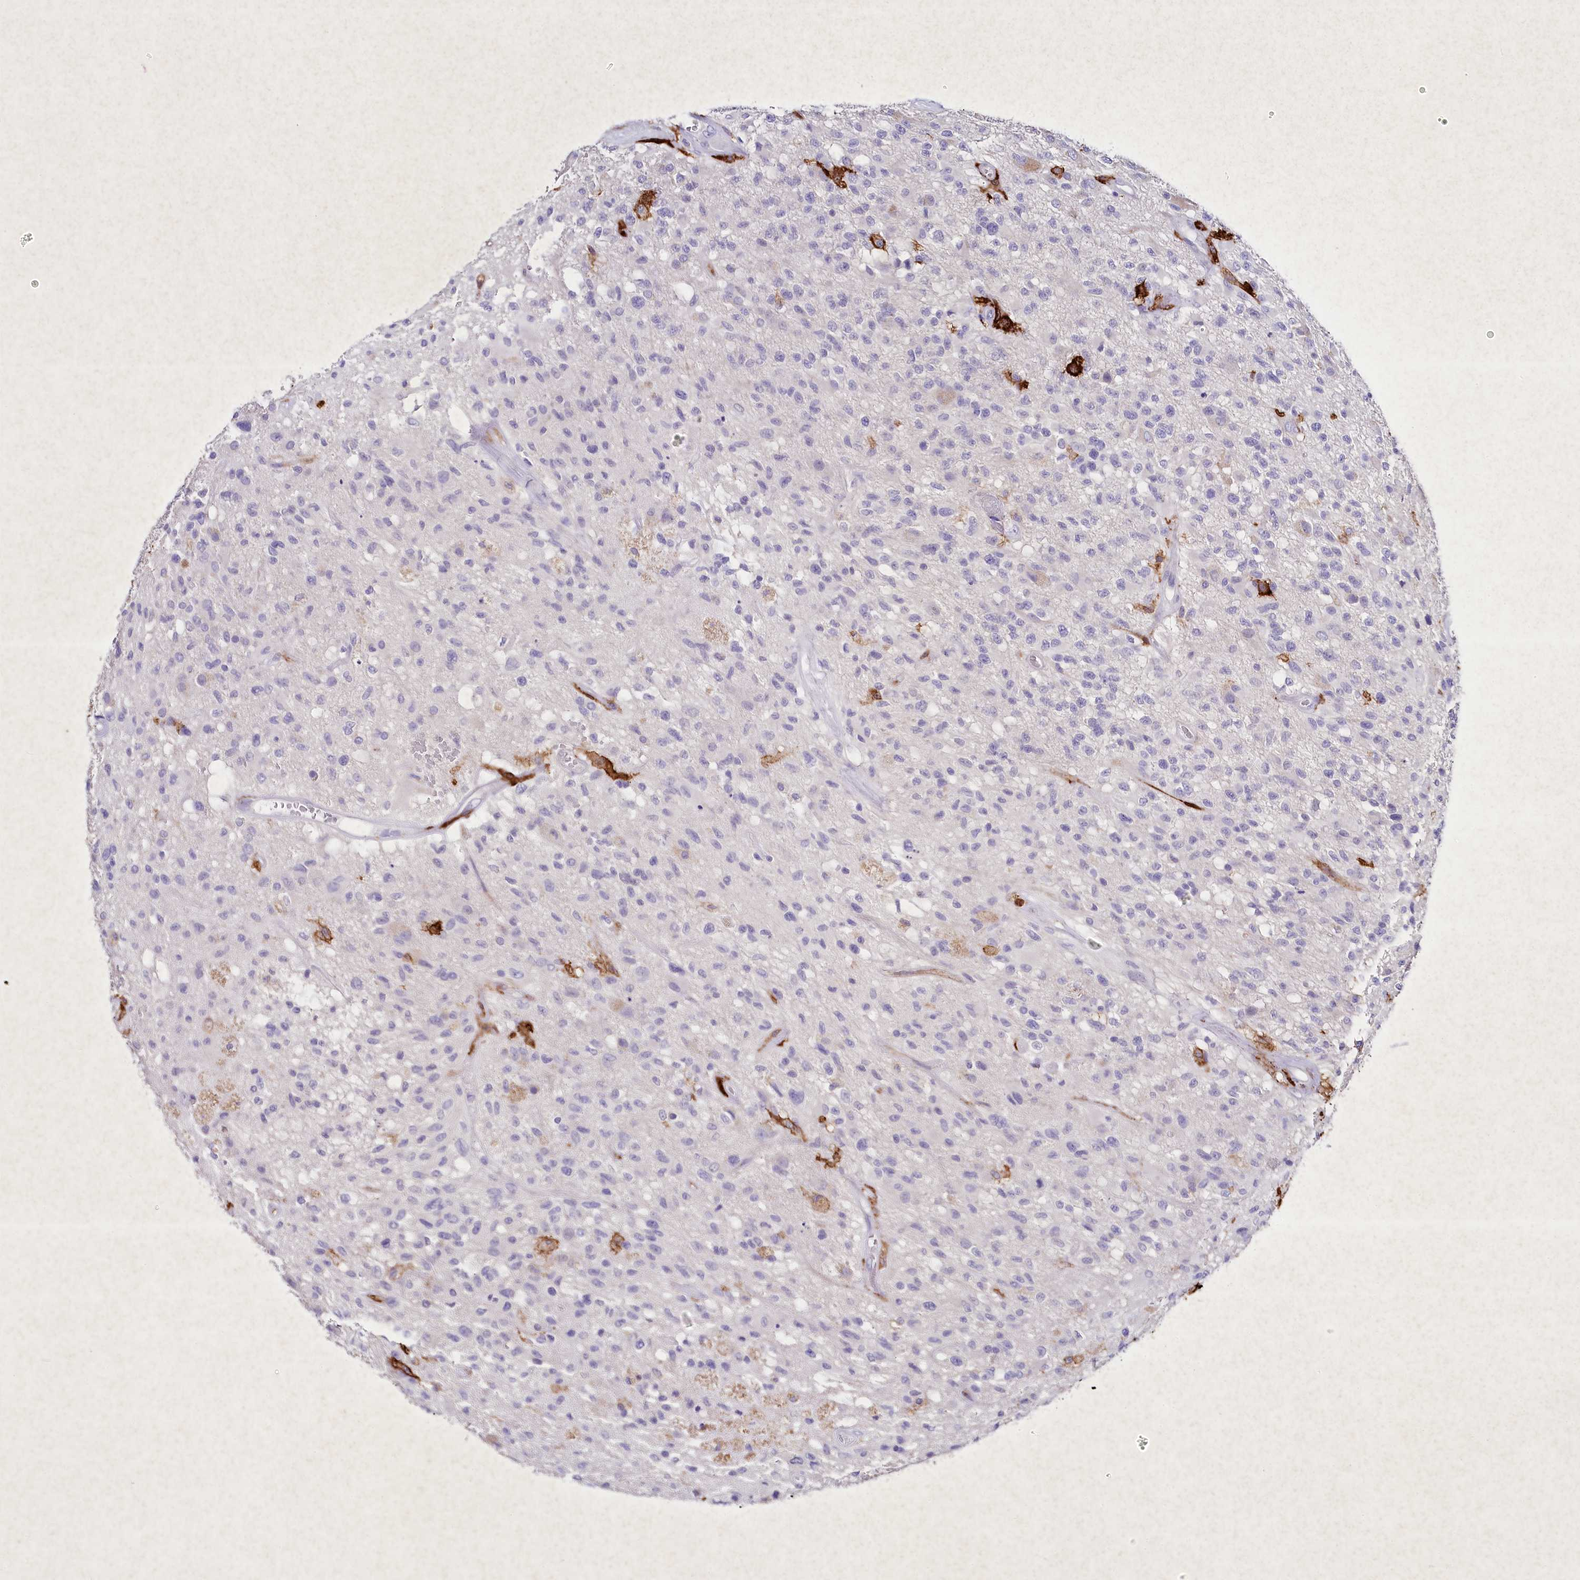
{"staining": {"intensity": "negative", "quantity": "none", "location": "none"}, "tissue": "glioma", "cell_type": "Tumor cells", "image_type": "cancer", "snomed": [{"axis": "morphology", "description": "Glioma, malignant, High grade"}, {"axis": "morphology", "description": "Glioblastoma, NOS"}, {"axis": "topography", "description": "Brain"}], "caption": "Tumor cells show no significant protein staining in glioma.", "gene": "CLEC4M", "patient": {"sex": "male", "age": 60}}